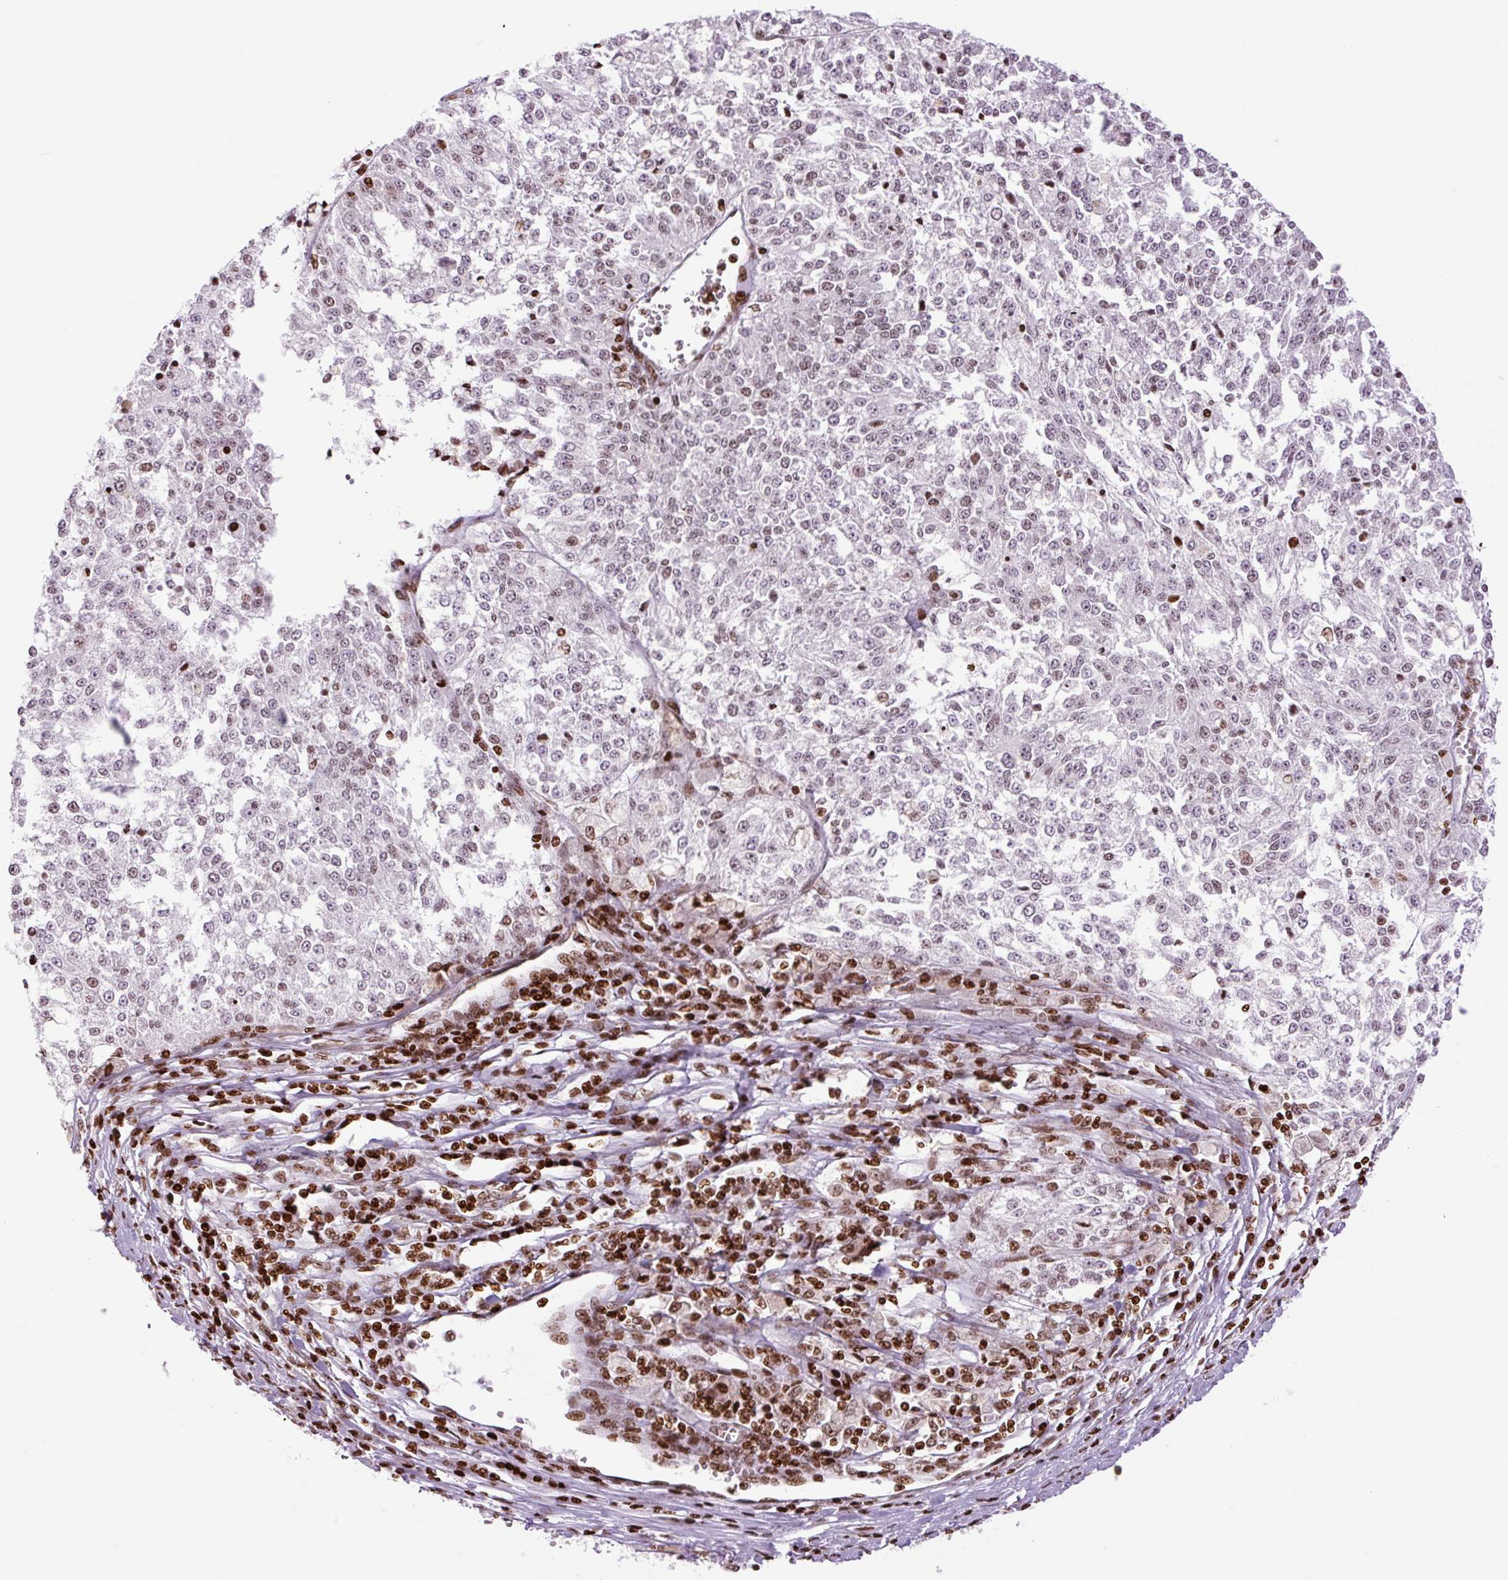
{"staining": {"intensity": "negative", "quantity": "none", "location": "none"}, "tissue": "melanoma", "cell_type": "Tumor cells", "image_type": "cancer", "snomed": [{"axis": "morphology", "description": "Malignant melanoma, NOS"}, {"axis": "topography", "description": "Skin"}], "caption": "This is an immunohistochemistry (IHC) histopathology image of human malignant melanoma. There is no positivity in tumor cells.", "gene": "H1-3", "patient": {"sex": "female", "age": 64}}